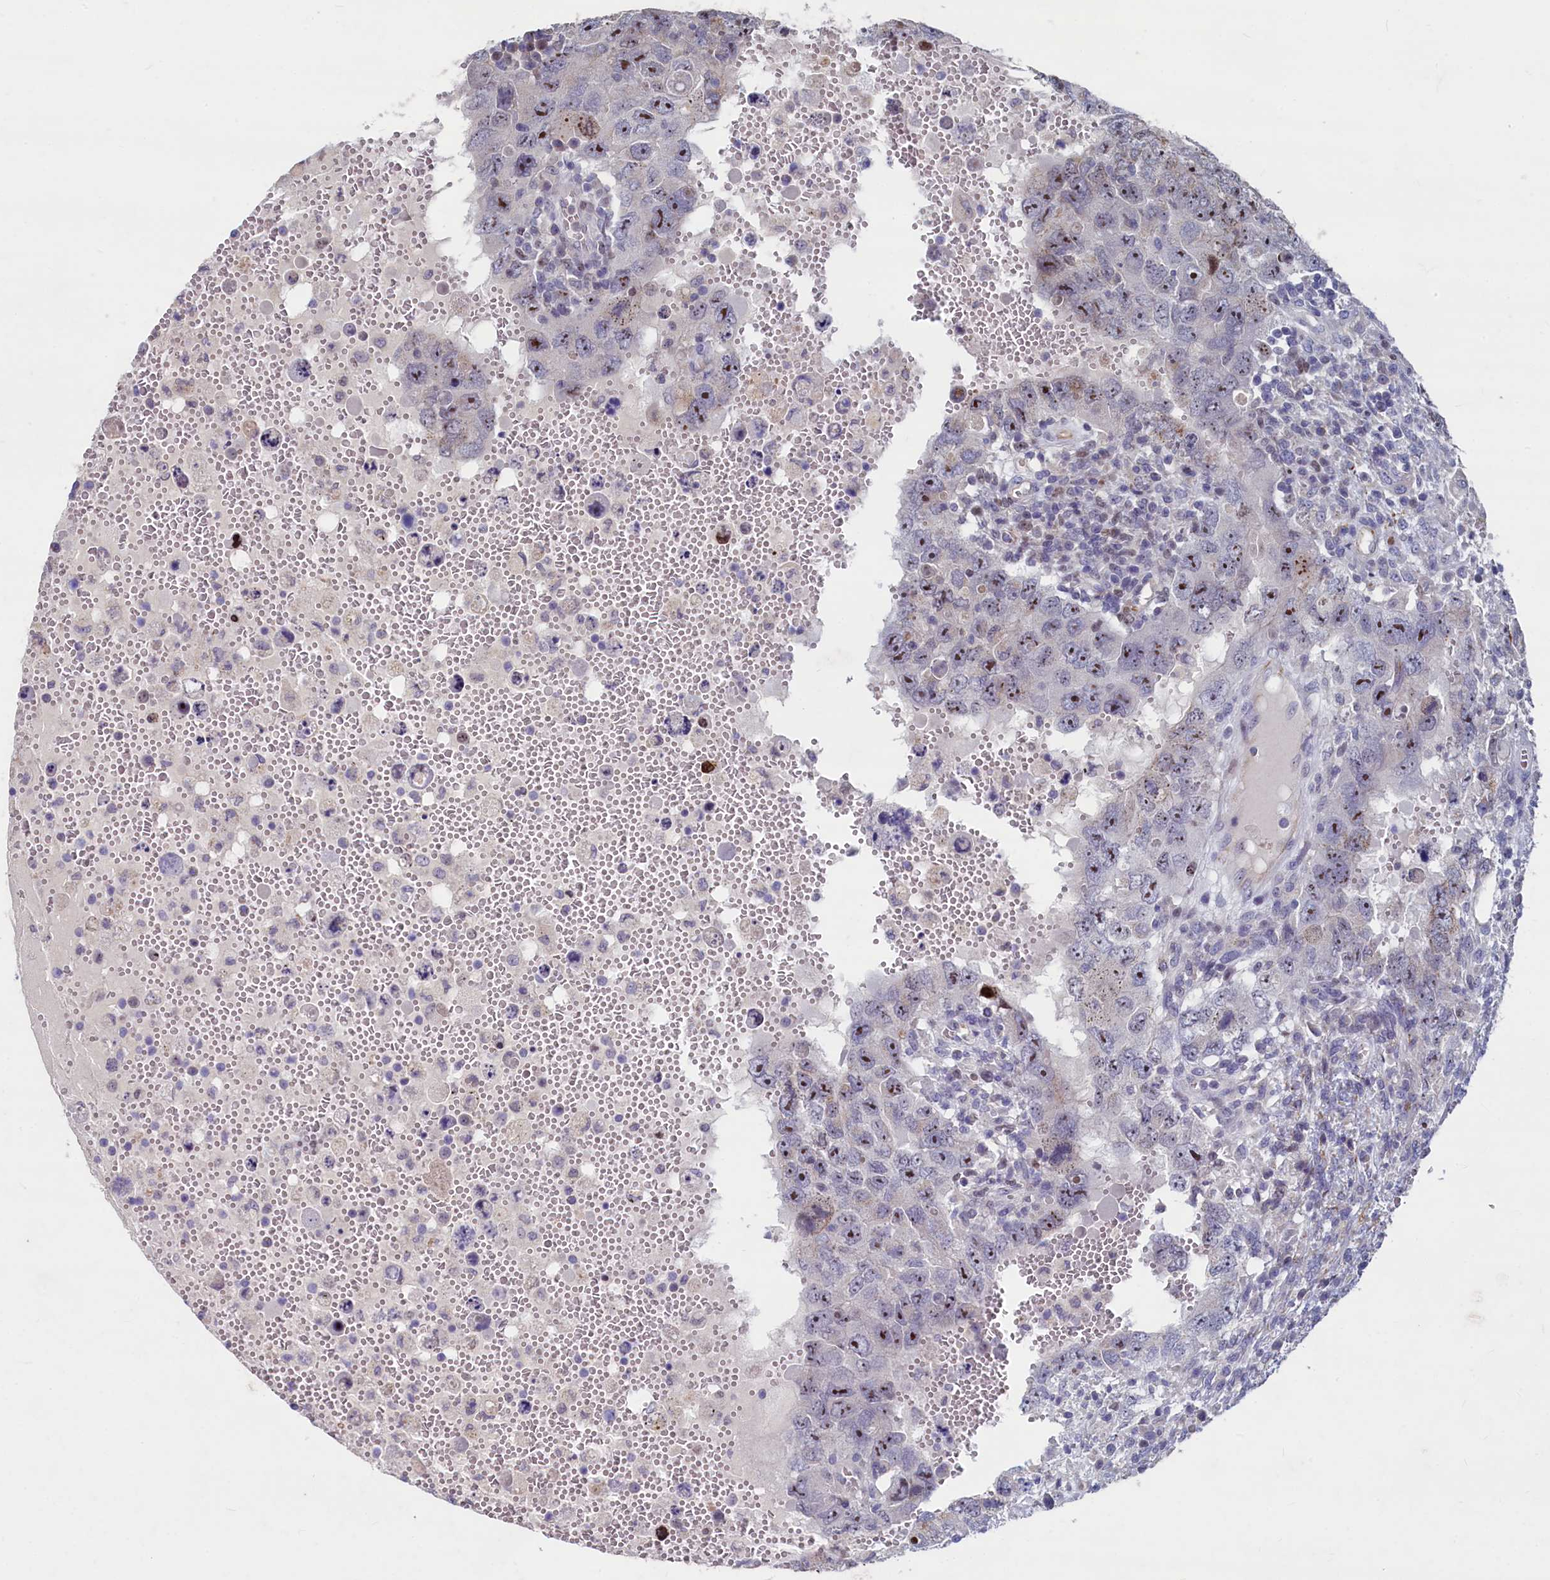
{"staining": {"intensity": "moderate", "quantity": ">75%", "location": "nuclear"}, "tissue": "testis cancer", "cell_type": "Tumor cells", "image_type": "cancer", "snomed": [{"axis": "morphology", "description": "Carcinoma, Embryonal, NOS"}, {"axis": "topography", "description": "Testis"}], "caption": "A medium amount of moderate nuclear staining is identified in approximately >75% of tumor cells in testis cancer (embryonal carcinoma) tissue.", "gene": "ASXL3", "patient": {"sex": "male", "age": 26}}